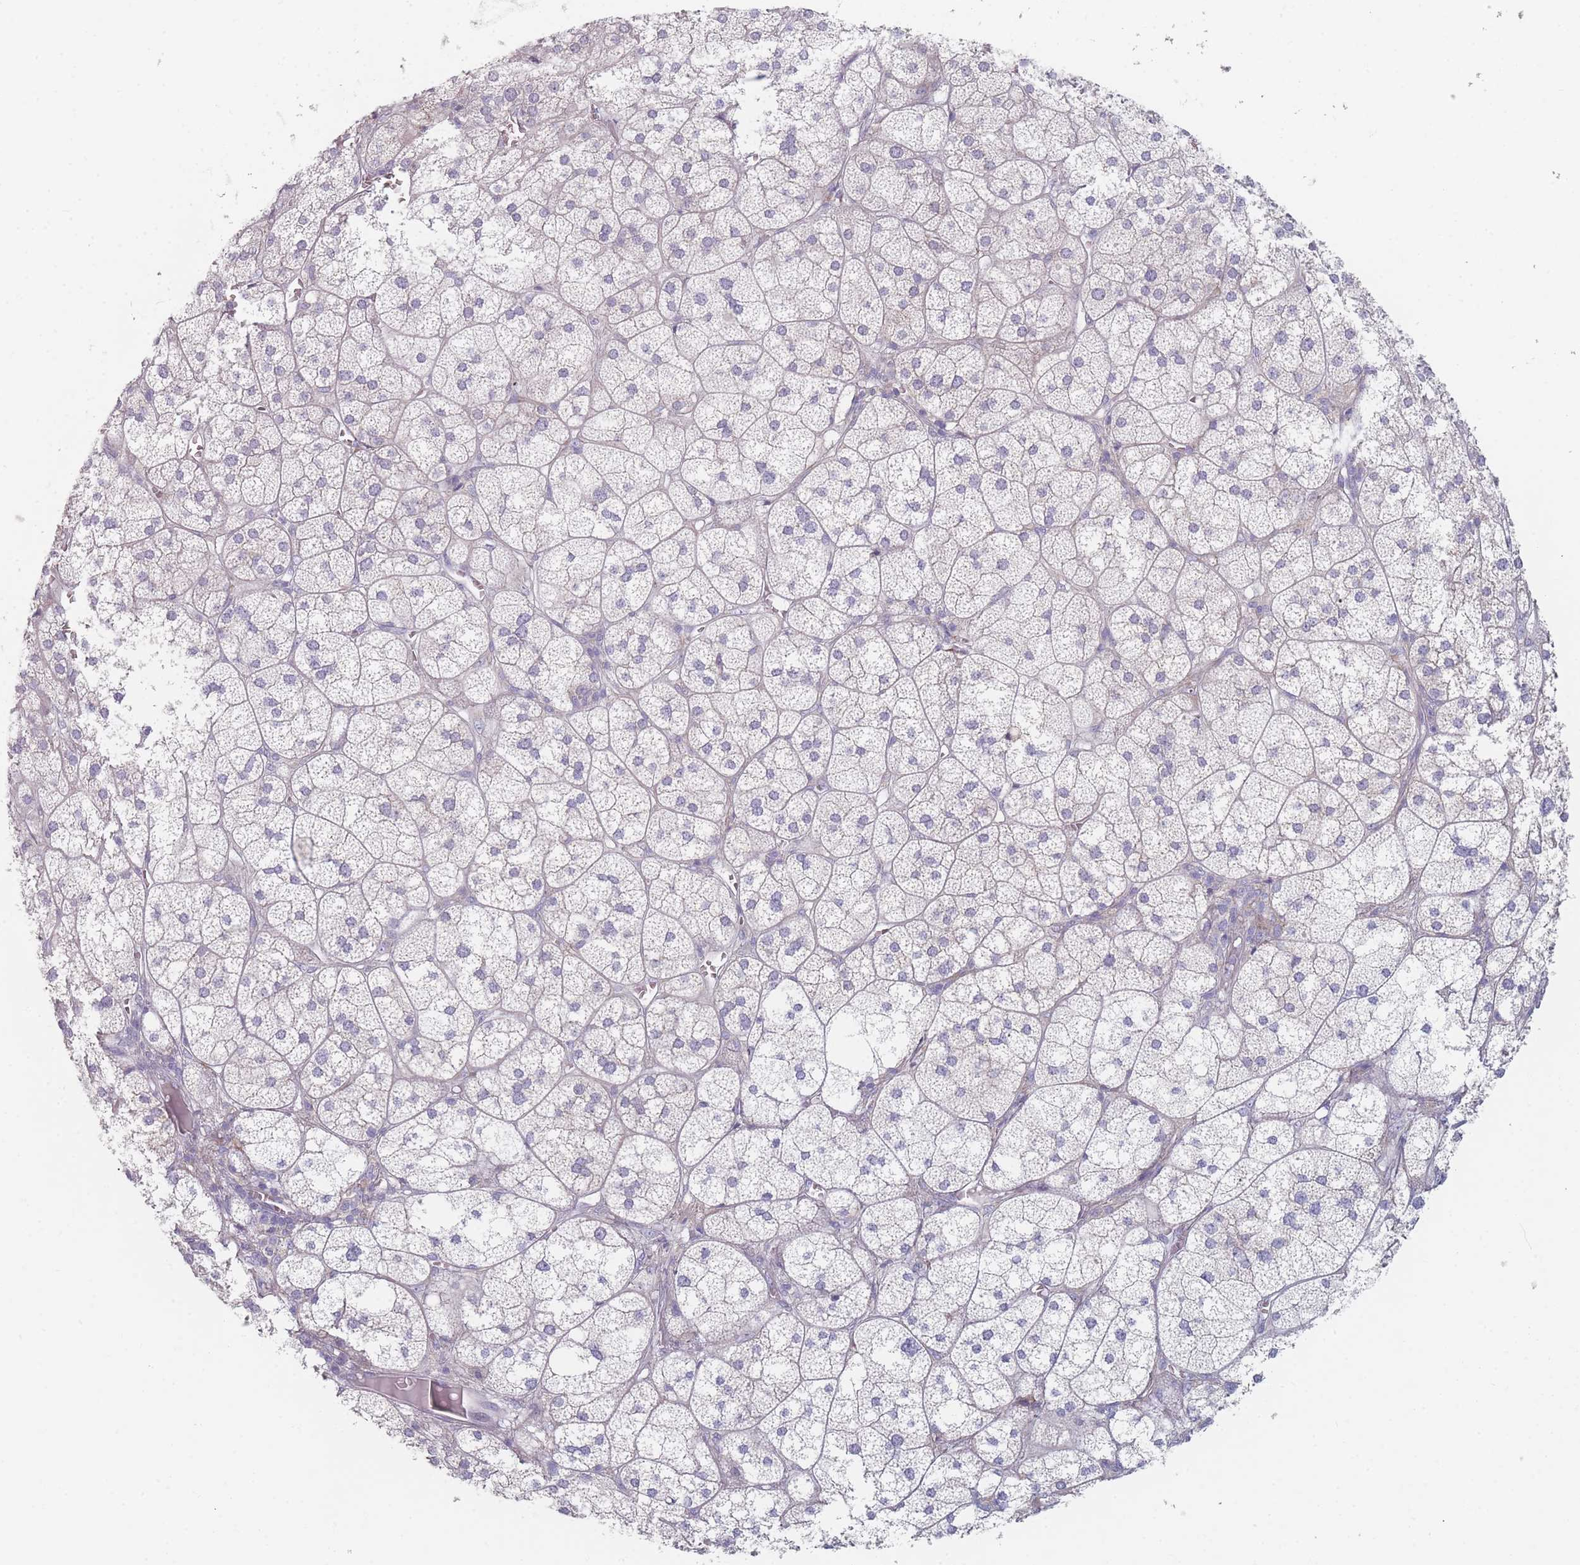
{"staining": {"intensity": "negative", "quantity": "none", "location": "none"}, "tissue": "adrenal gland", "cell_type": "Glandular cells", "image_type": "normal", "snomed": [{"axis": "morphology", "description": "Normal tissue, NOS"}, {"axis": "topography", "description": "Adrenal gland"}], "caption": "Human adrenal gland stained for a protein using IHC shows no expression in glandular cells.", "gene": "CACNG5", "patient": {"sex": "female", "age": 61}}